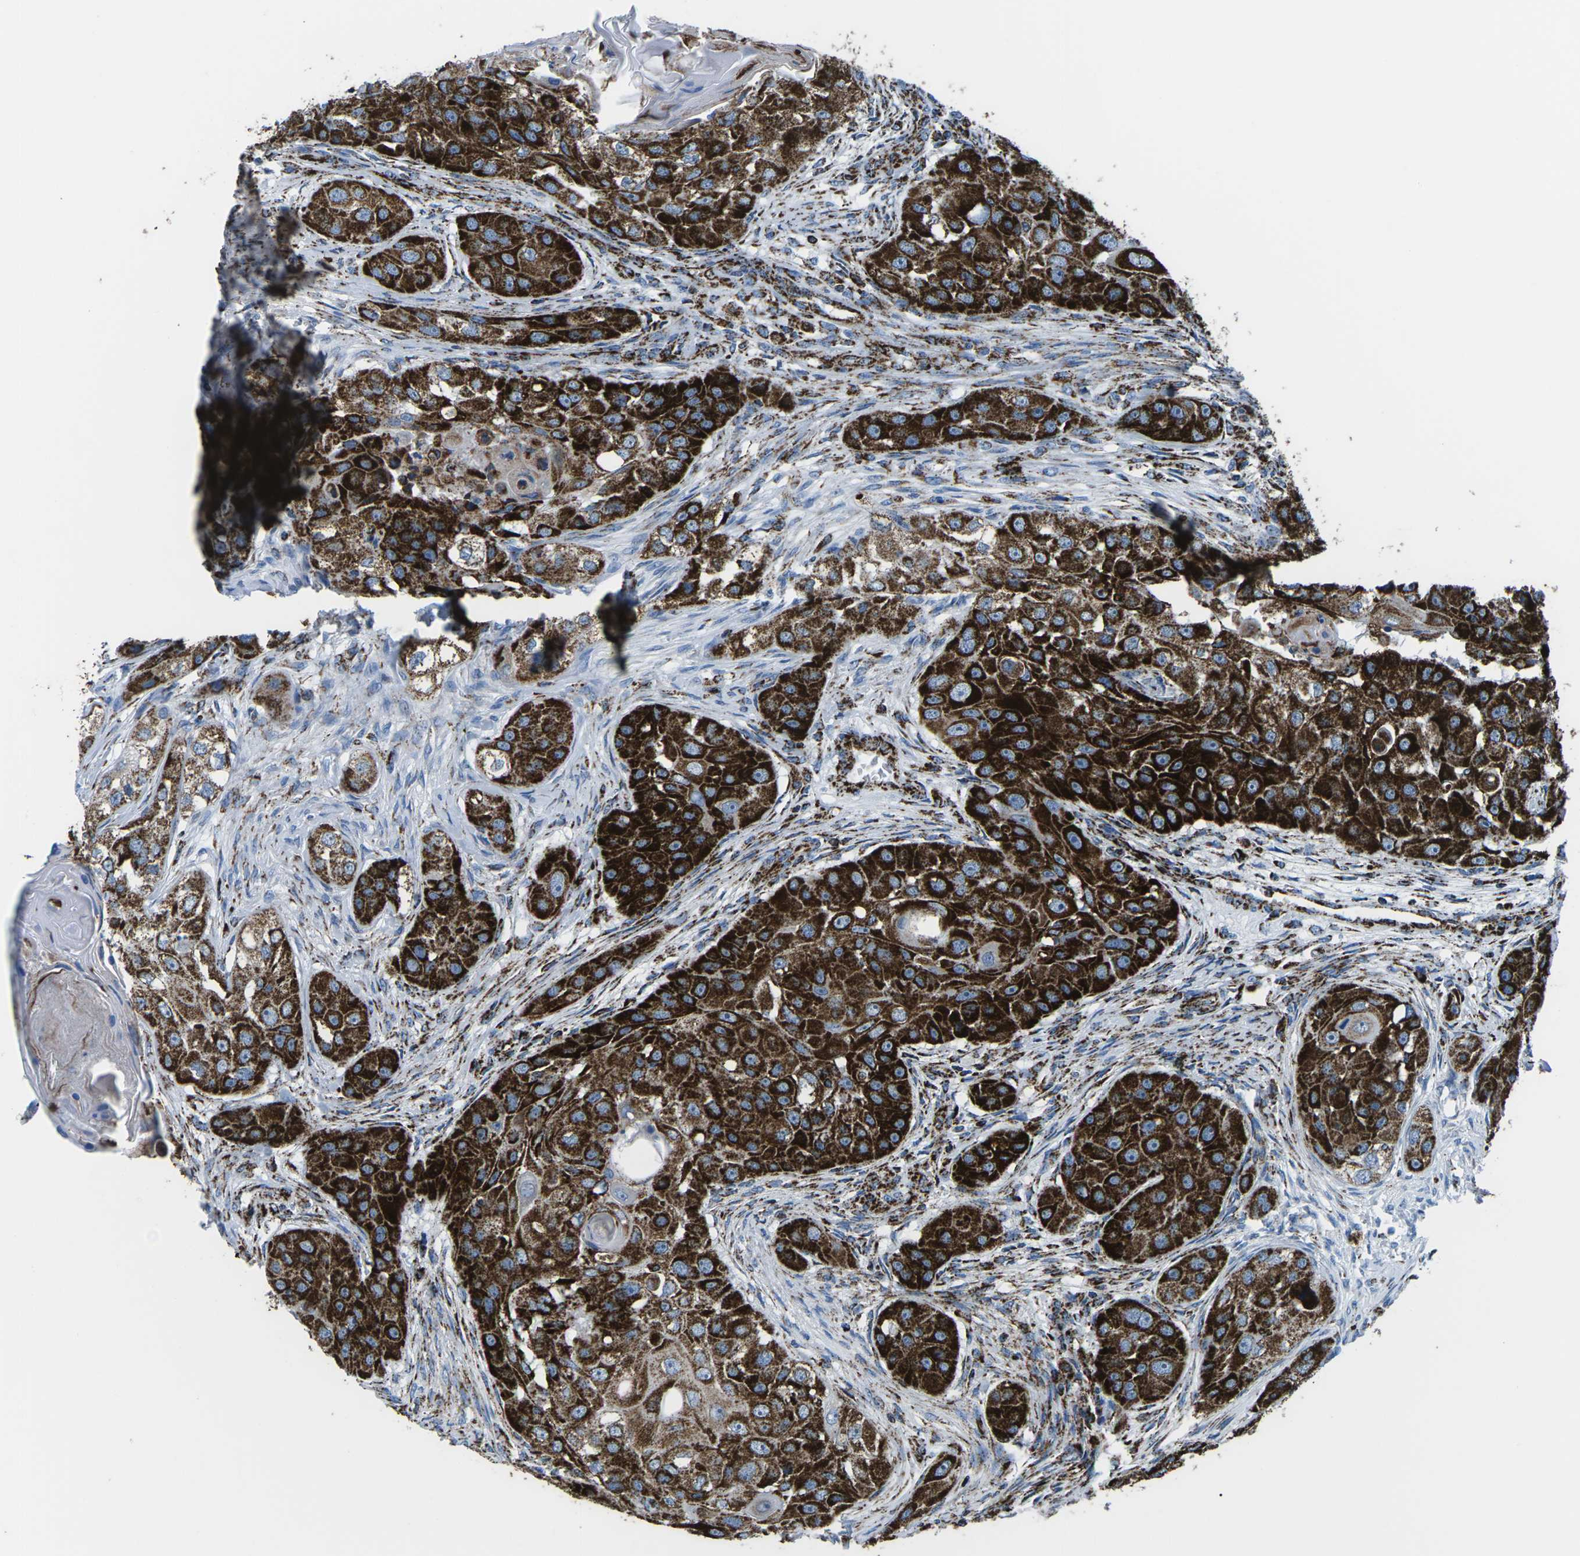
{"staining": {"intensity": "strong", "quantity": ">75%", "location": "cytoplasmic/membranous"}, "tissue": "head and neck cancer", "cell_type": "Tumor cells", "image_type": "cancer", "snomed": [{"axis": "morphology", "description": "Normal tissue, NOS"}, {"axis": "morphology", "description": "Squamous cell carcinoma, NOS"}, {"axis": "topography", "description": "Skeletal muscle"}, {"axis": "topography", "description": "Head-Neck"}], "caption": "Immunohistochemical staining of human head and neck cancer displays strong cytoplasmic/membranous protein expression in approximately >75% of tumor cells. (DAB (3,3'-diaminobenzidine) IHC with brightfield microscopy, high magnification).", "gene": "MT-CO2", "patient": {"sex": "male", "age": 51}}